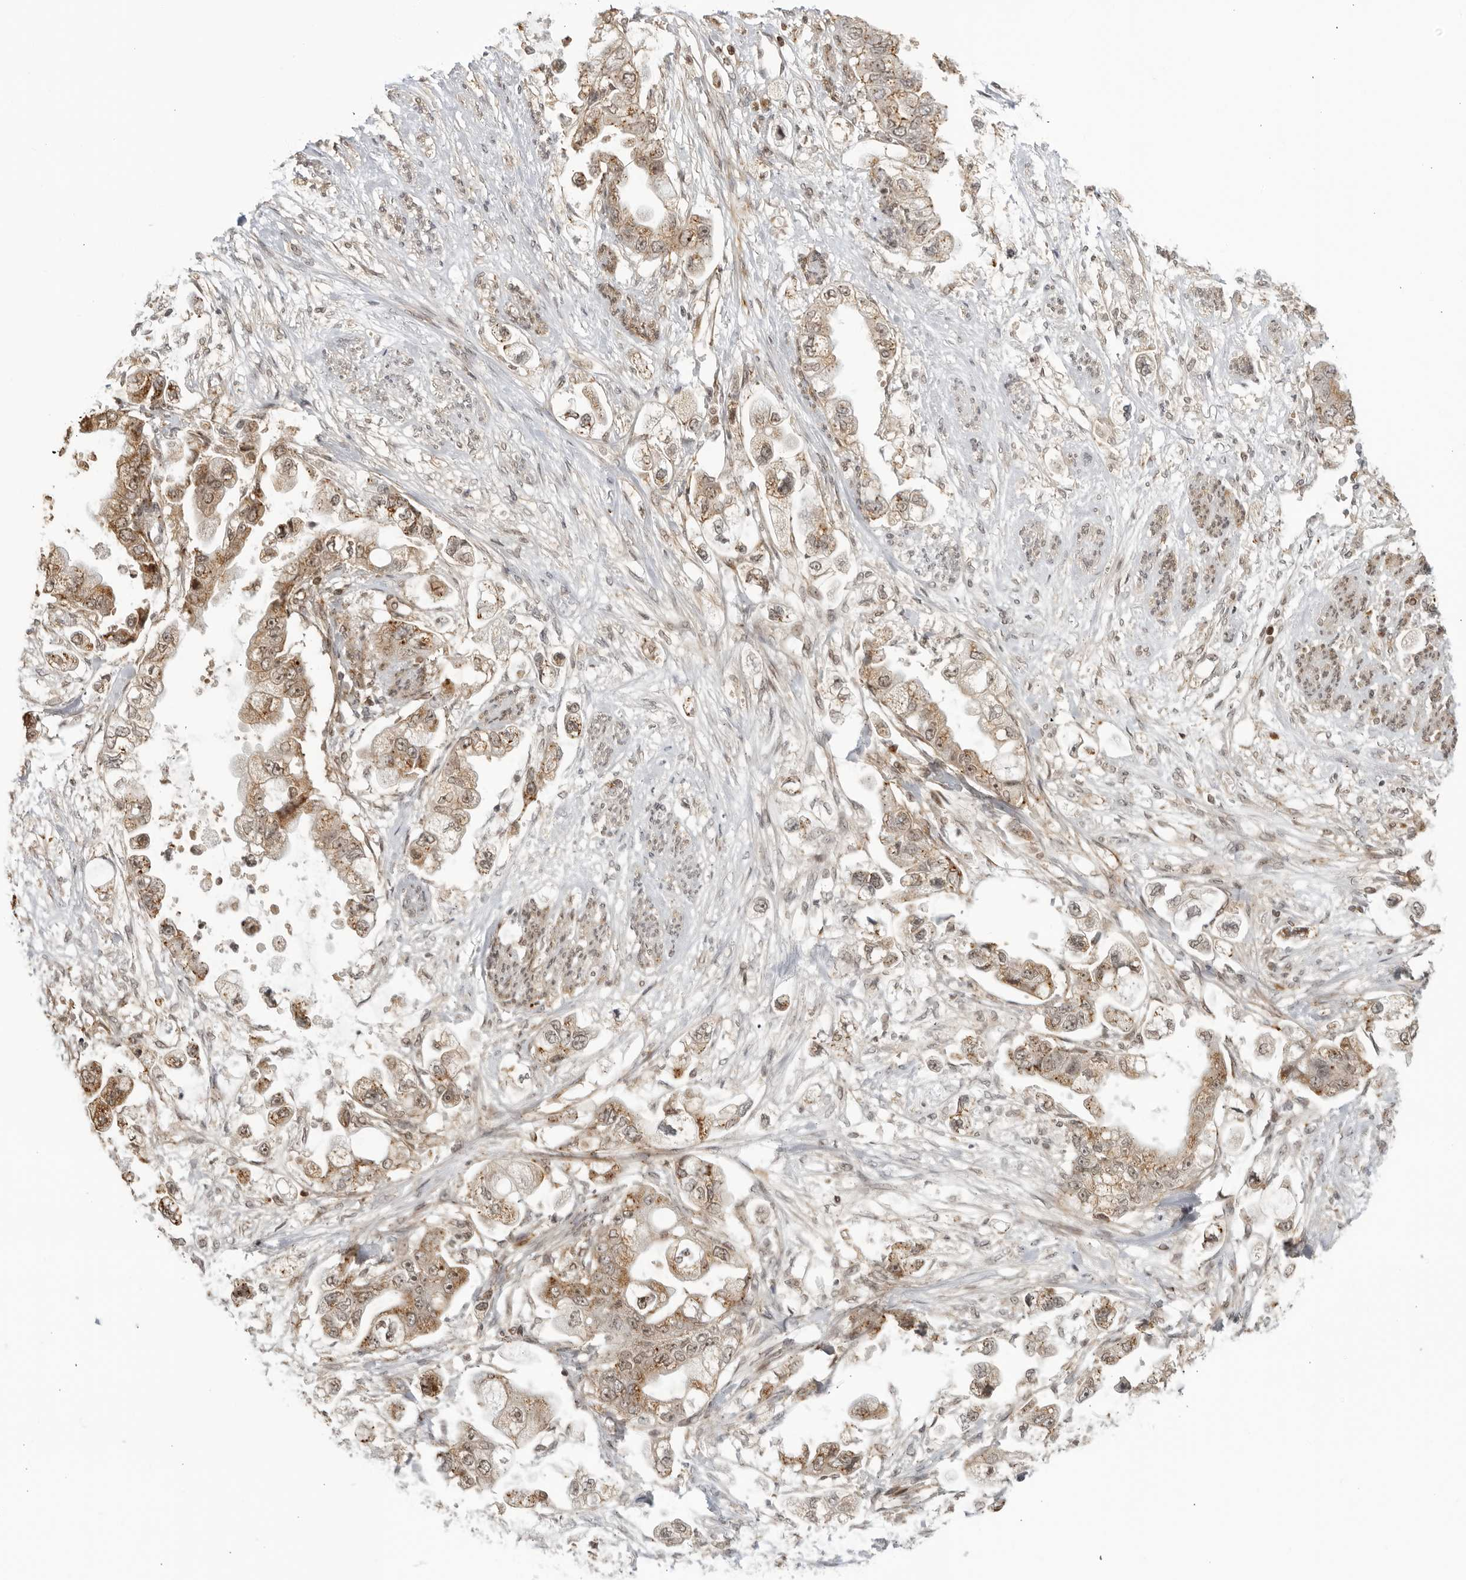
{"staining": {"intensity": "moderate", "quantity": ">75%", "location": "cytoplasmic/membranous,nuclear"}, "tissue": "stomach cancer", "cell_type": "Tumor cells", "image_type": "cancer", "snomed": [{"axis": "morphology", "description": "Adenocarcinoma, NOS"}, {"axis": "topography", "description": "Stomach"}], "caption": "A high-resolution photomicrograph shows immunohistochemistry staining of adenocarcinoma (stomach), which exhibits moderate cytoplasmic/membranous and nuclear staining in approximately >75% of tumor cells.", "gene": "TCF21", "patient": {"sex": "male", "age": 62}}